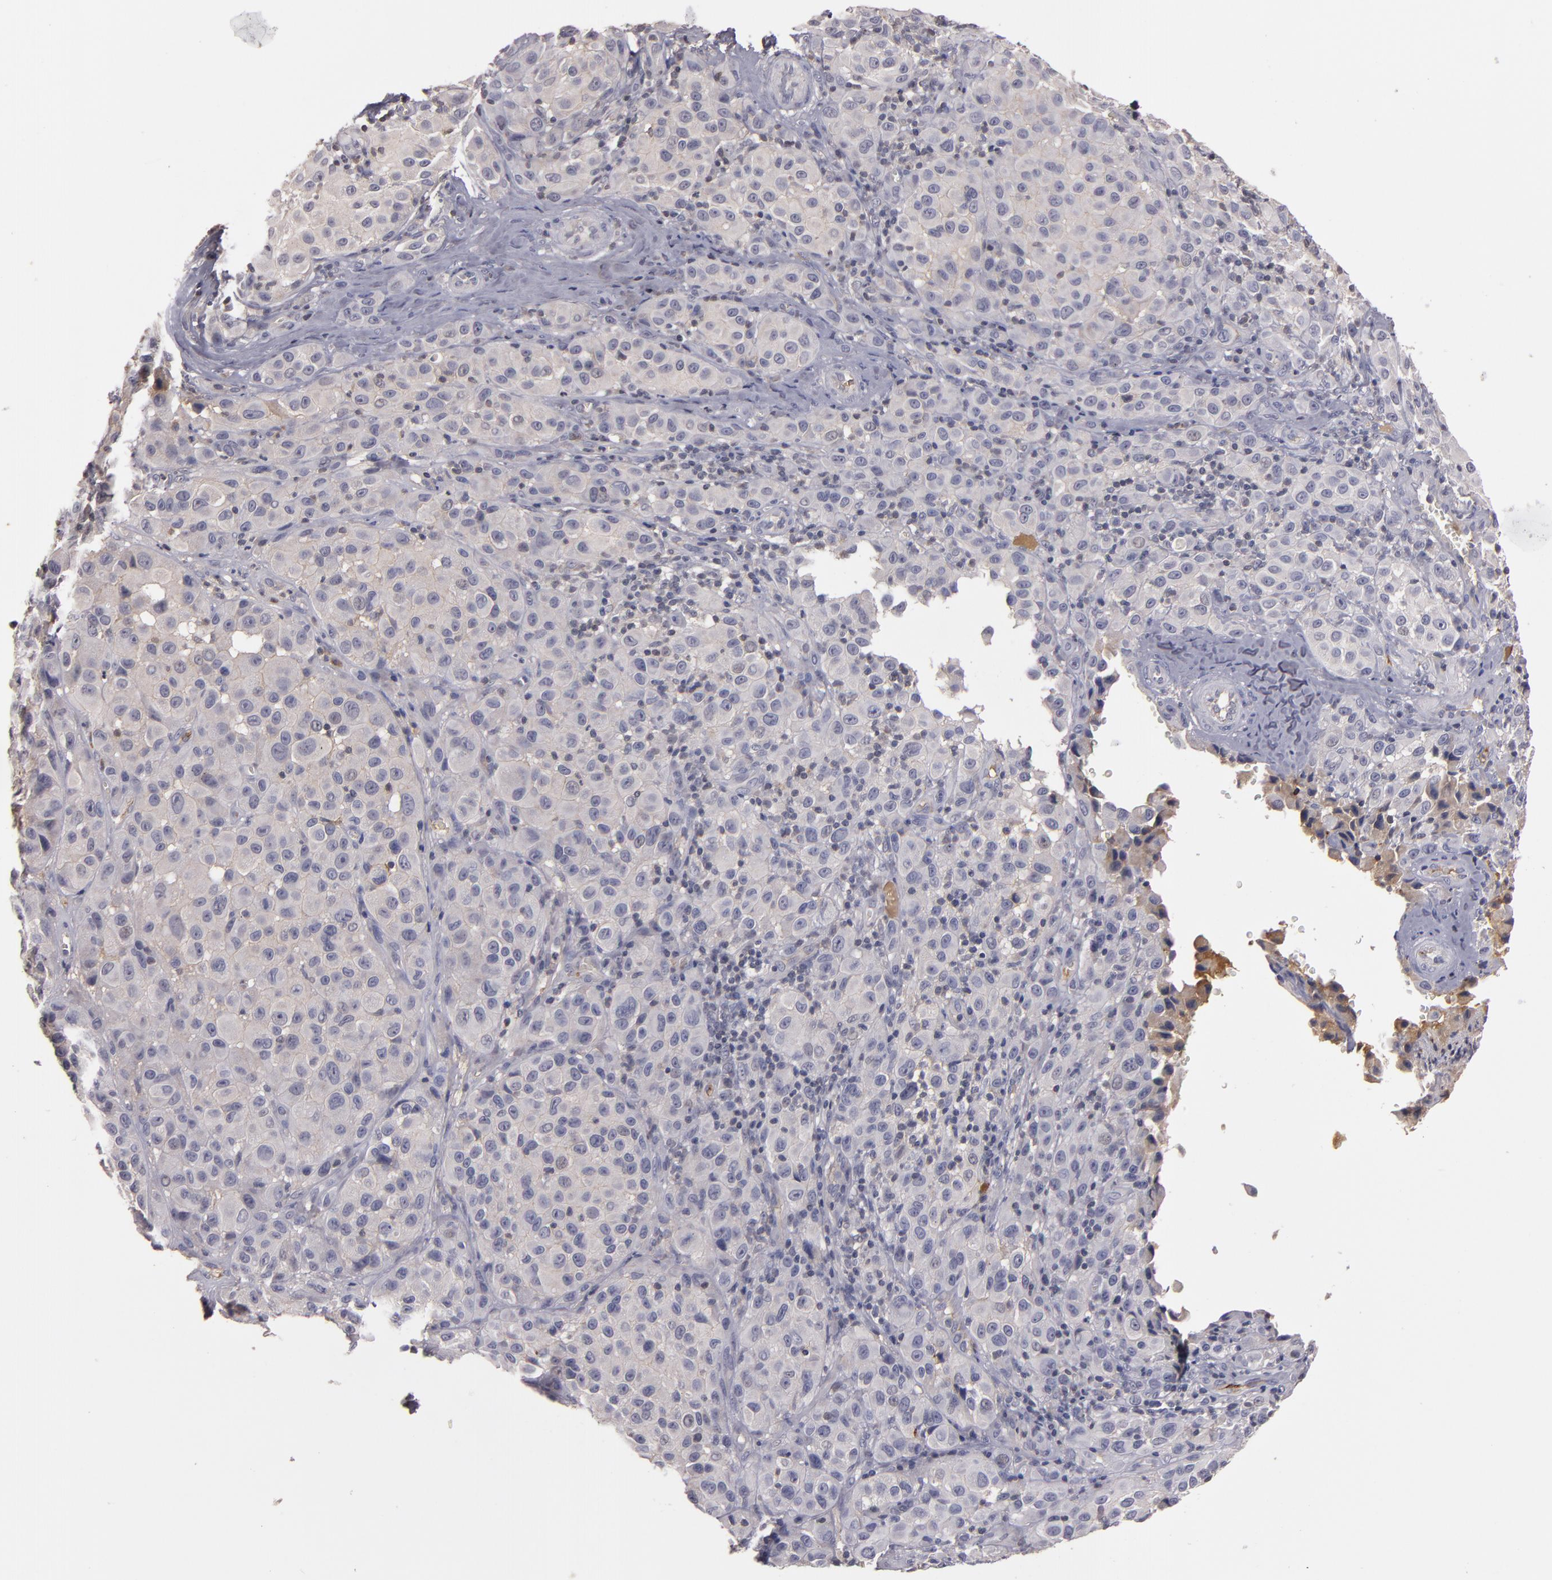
{"staining": {"intensity": "negative", "quantity": "none", "location": "none"}, "tissue": "melanoma", "cell_type": "Tumor cells", "image_type": "cancer", "snomed": [{"axis": "morphology", "description": "Malignant melanoma, NOS"}, {"axis": "topography", "description": "Skin"}], "caption": "There is no significant expression in tumor cells of melanoma.", "gene": "MBL2", "patient": {"sex": "female", "age": 21}}